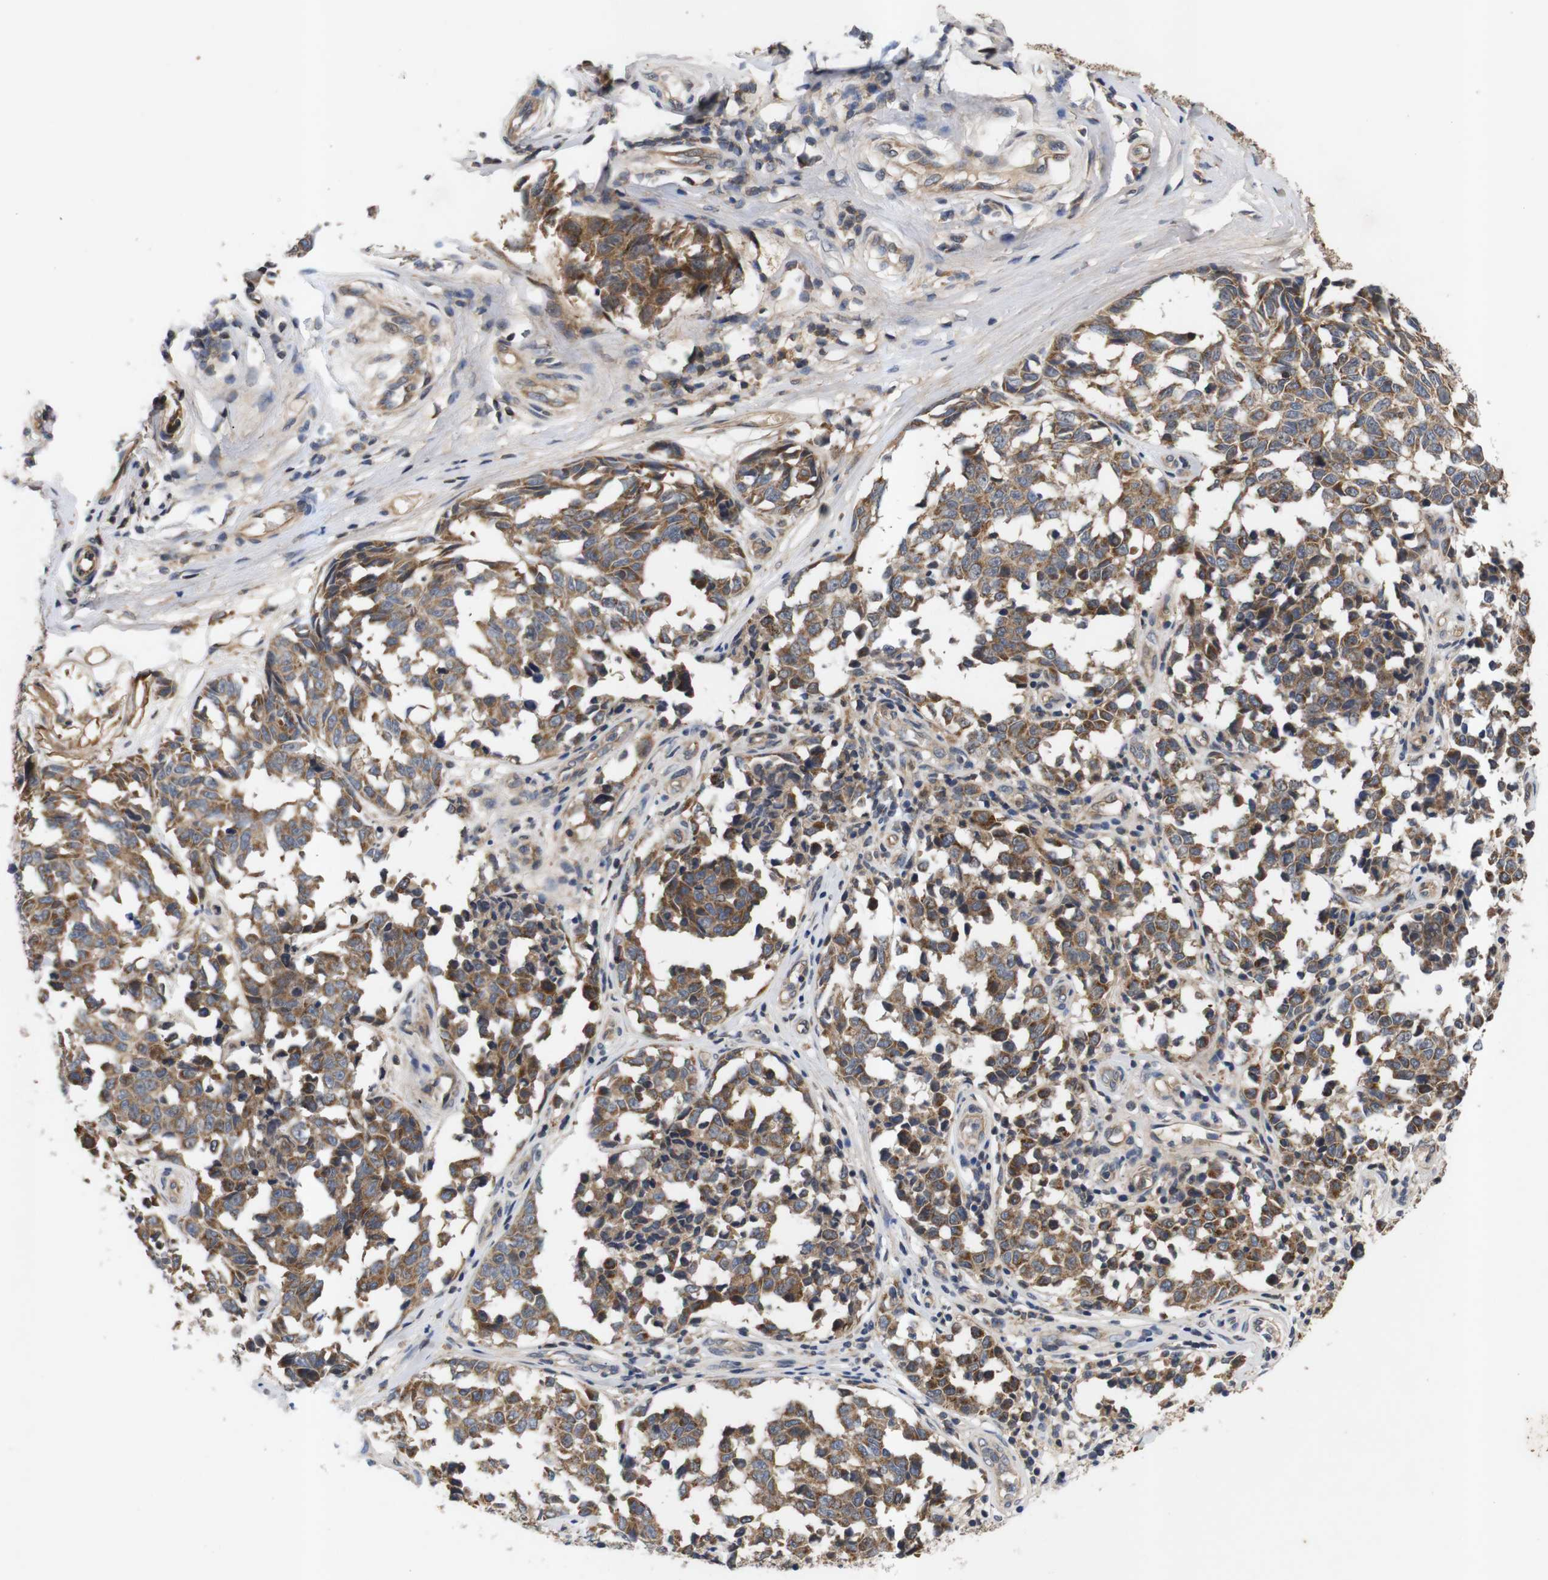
{"staining": {"intensity": "moderate", "quantity": ">75%", "location": "cytoplasmic/membranous"}, "tissue": "melanoma", "cell_type": "Tumor cells", "image_type": "cancer", "snomed": [{"axis": "morphology", "description": "Malignant melanoma, NOS"}, {"axis": "topography", "description": "Skin"}], "caption": "Immunohistochemical staining of melanoma exhibits medium levels of moderate cytoplasmic/membranous protein expression in about >75% of tumor cells.", "gene": "RIPK1", "patient": {"sex": "female", "age": 64}}